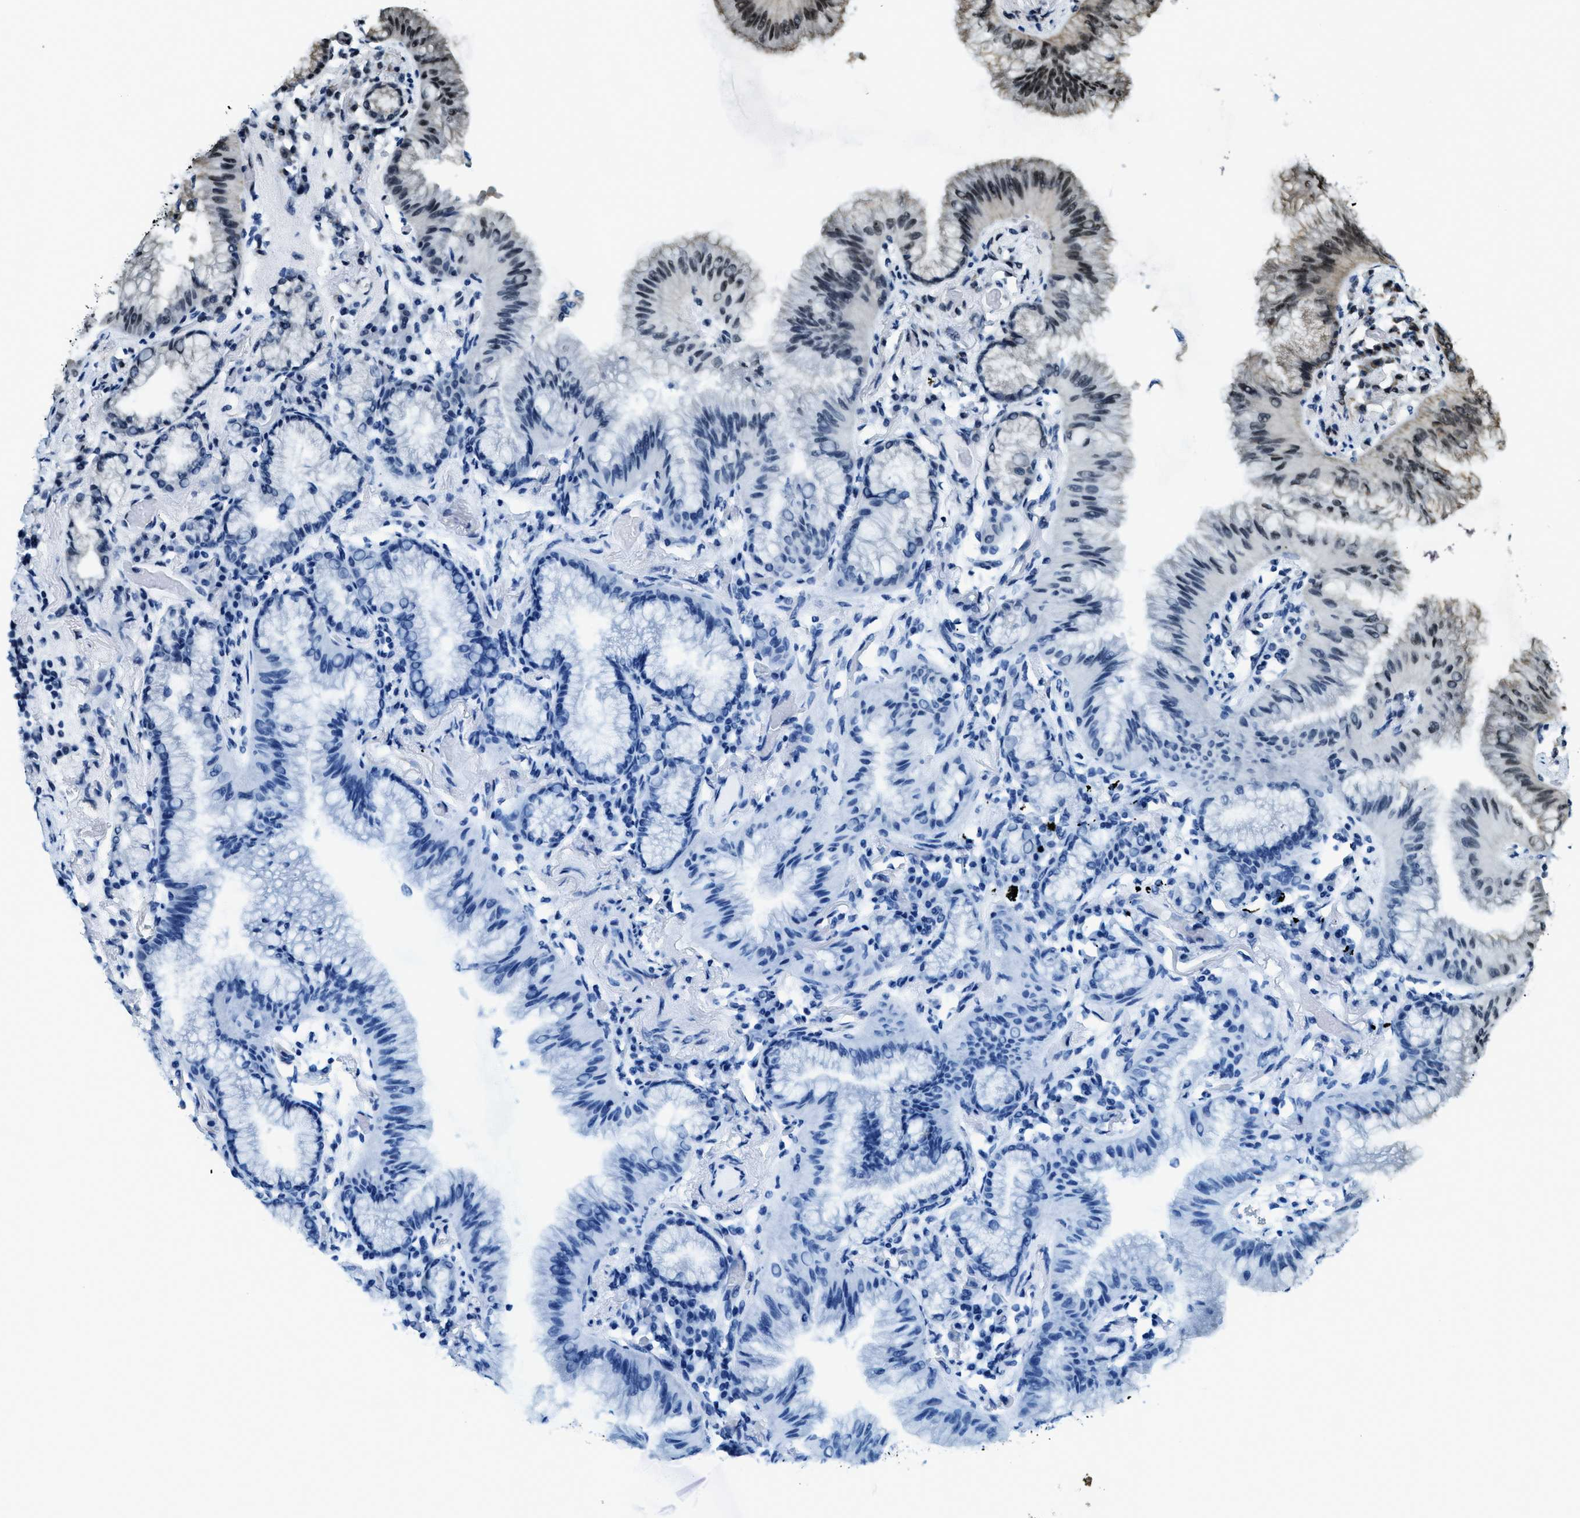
{"staining": {"intensity": "strong", "quantity": "25%-75%", "location": "cytoplasmic/membranous,nuclear"}, "tissue": "lung cancer", "cell_type": "Tumor cells", "image_type": "cancer", "snomed": [{"axis": "morphology", "description": "Normal tissue, NOS"}, {"axis": "morphology", "description": "Adenocarcinoma, NOS"}, {"axis": "topography", "description": "Bronchus"}, {"axis": "topography", "description": "Lung"}], "caption": "This image reveals lung cancer stained with immunohistochemistry to label a protein in brown. The cytoplasmic/membranous and nuclear of tumor cells show strong positivity for the protein. Nuclei are counter-stained blue.", "gene": "SP100", "patient": {"sex": "female", "age": 70}}